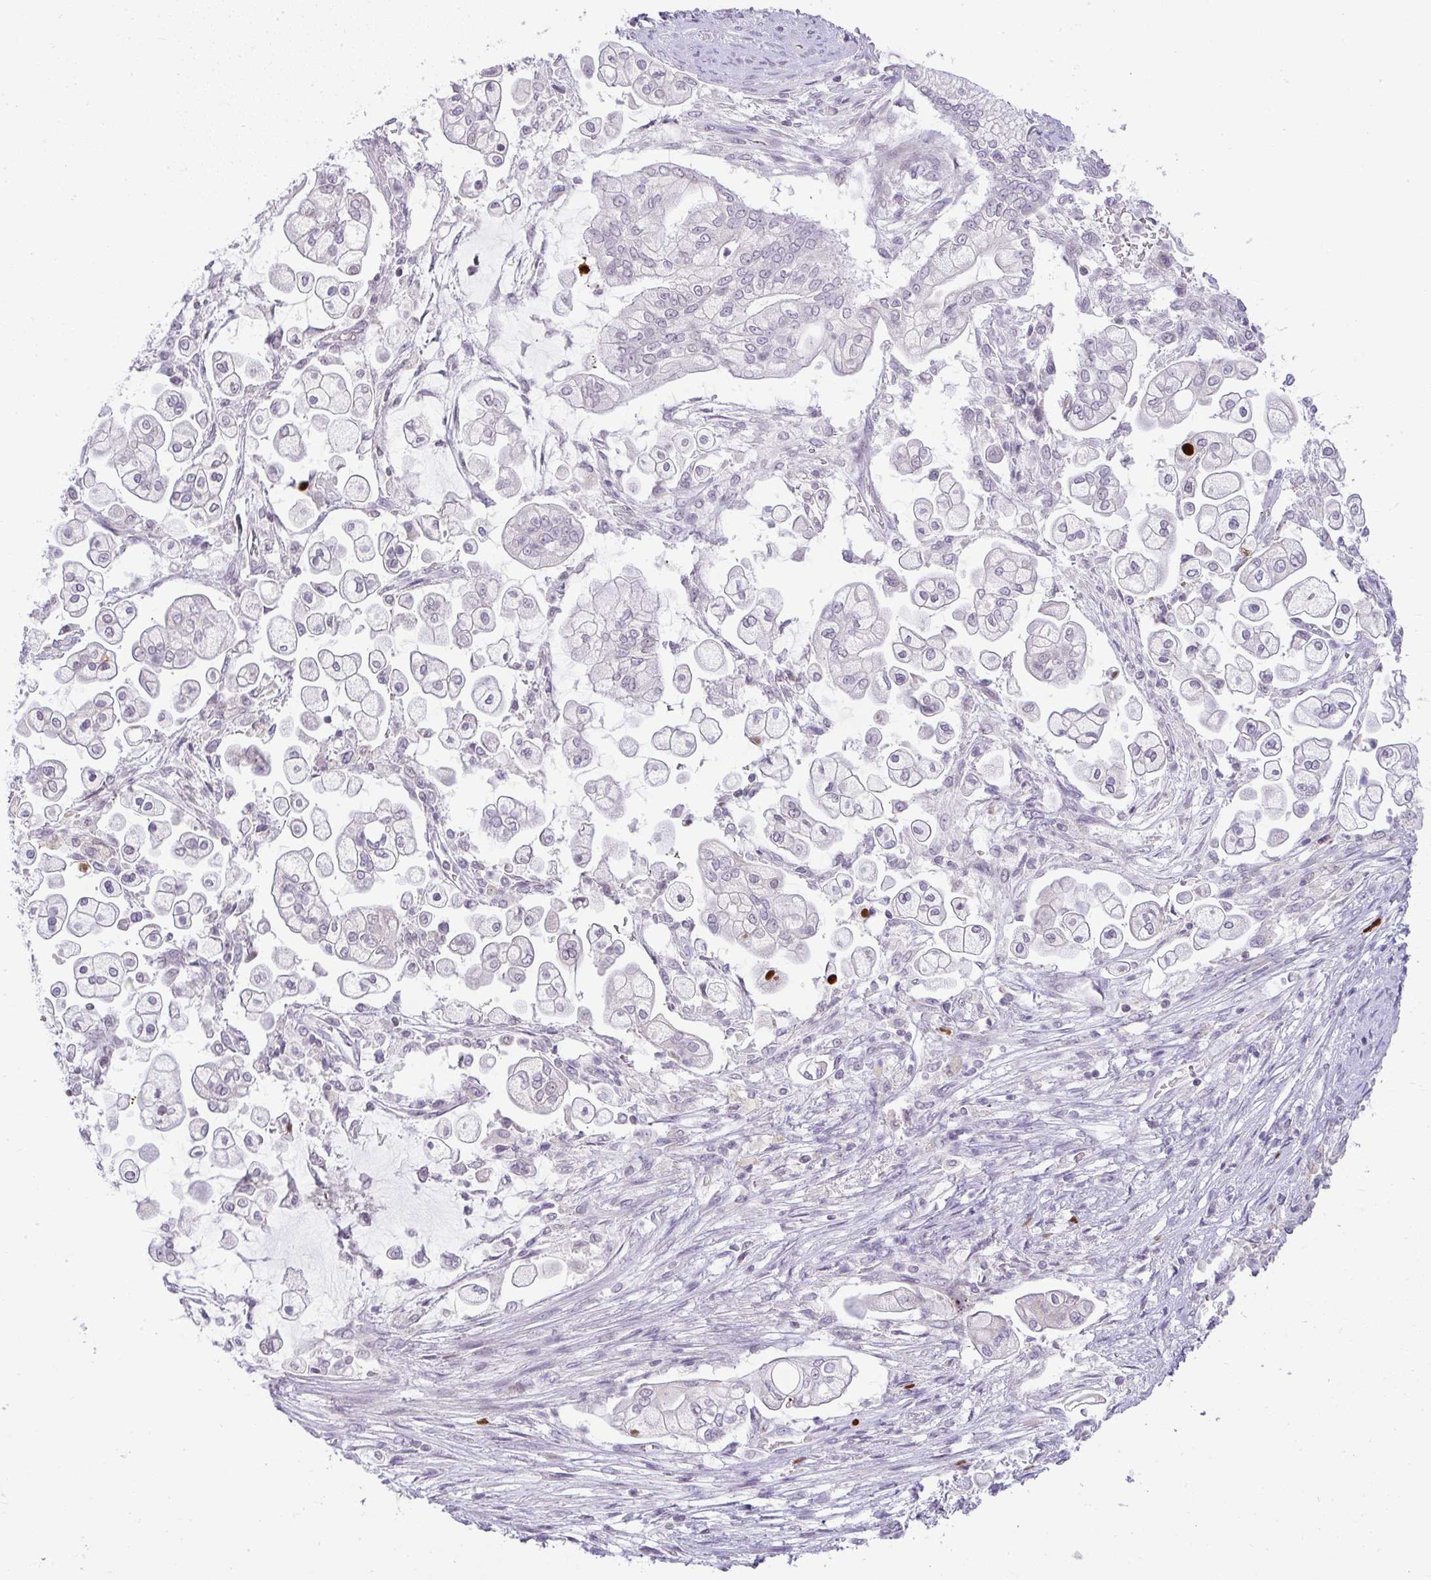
{"staining": {"intensity": "negative", "quantity": "none", "location": "none"}, "tissue": "pancreatic cancer", "cell_type": "Tumor cells", "image_type": "cancer", "snomed": [{"axis": "morphology", "description": "Adenocarcinoma, NOS"}, {"axis": "topography", "description": "Pancreas"}], "caption": "Tumor cells show no significant protein expression in adenocarcinoma (pancreatic).", "gene": "CACNA1S", "patient": {"sex": "female", "age": 69}}